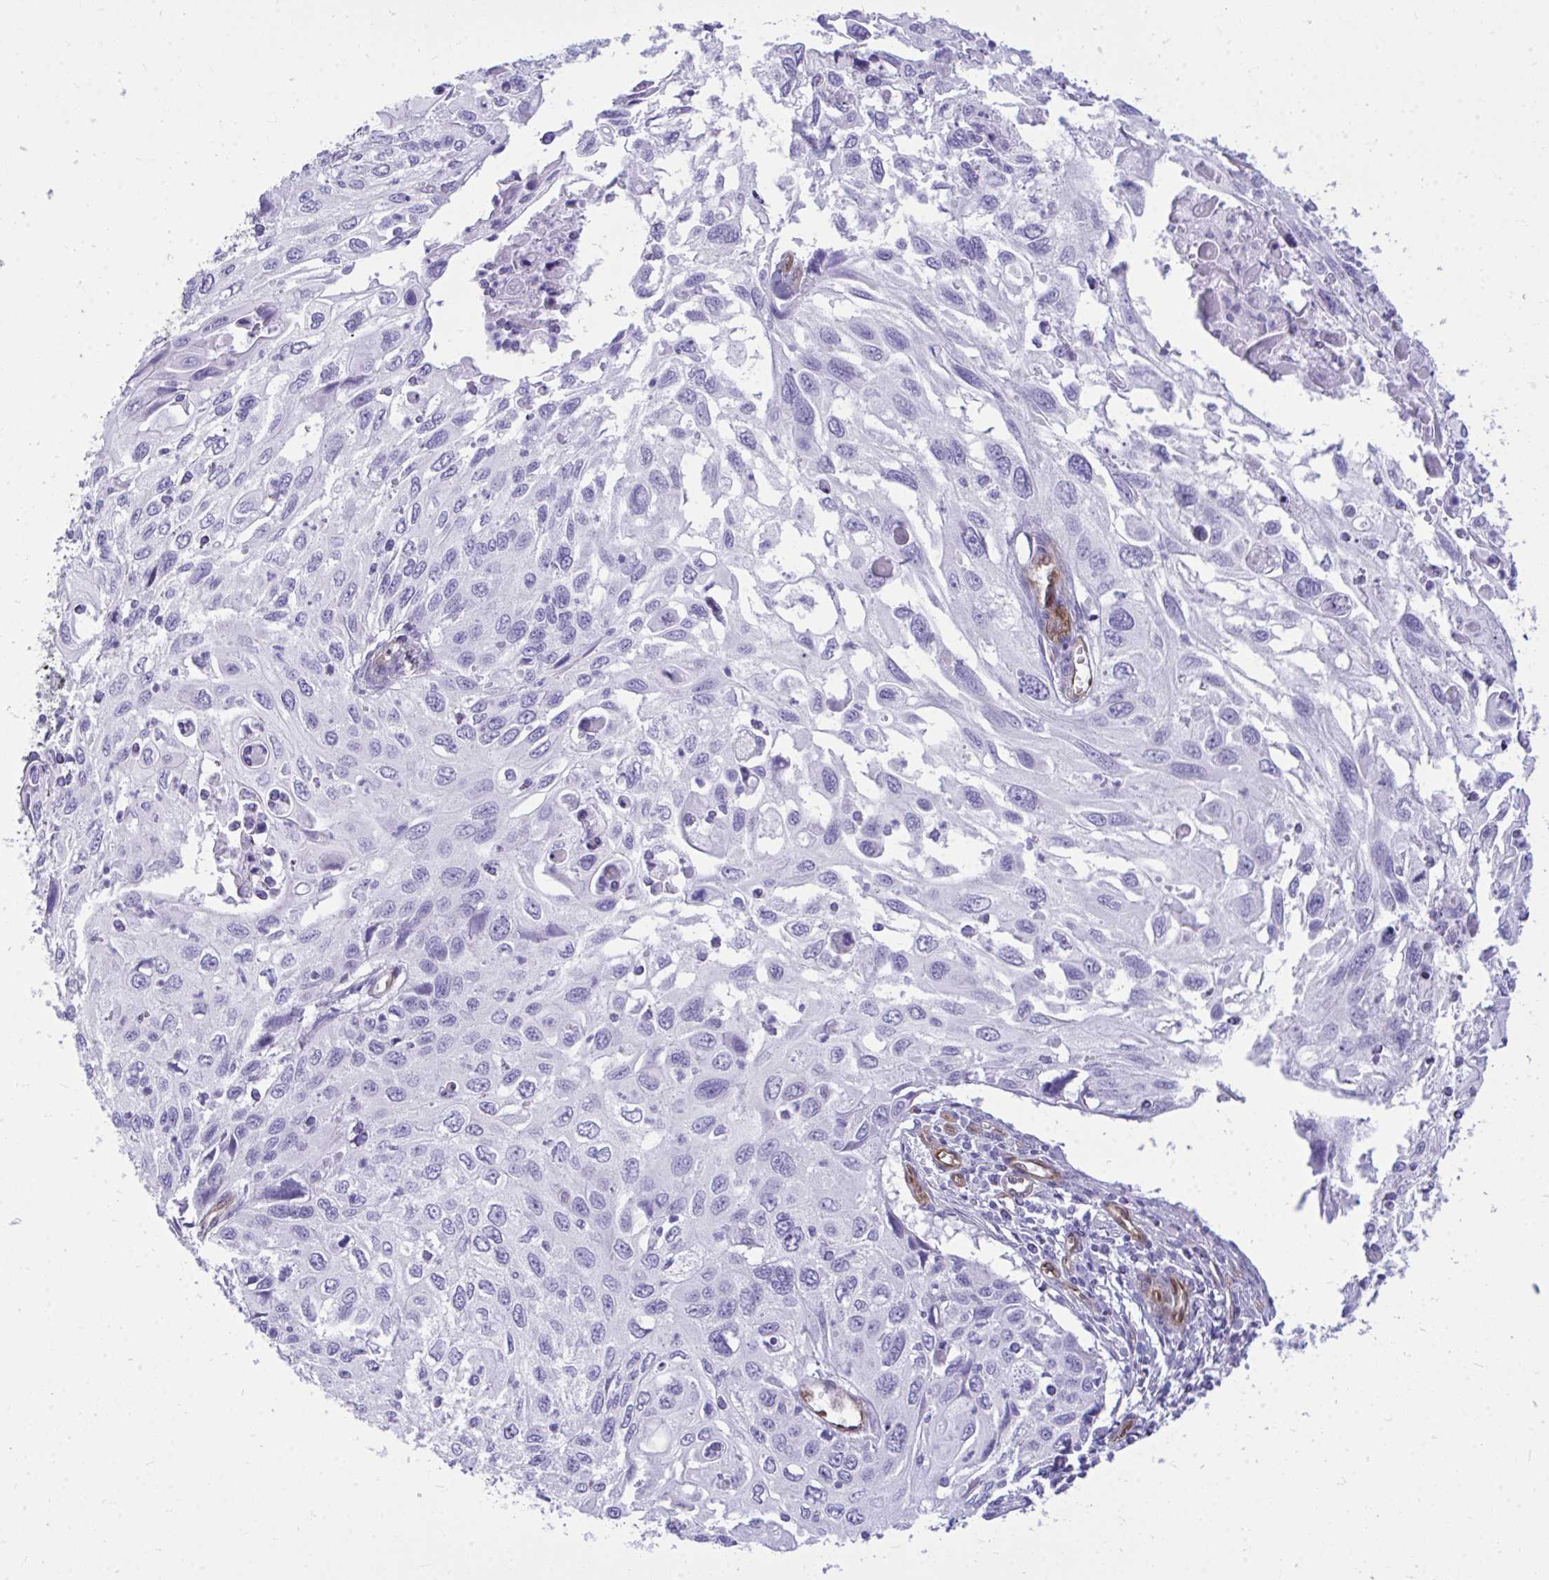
{"staining": {"intensity": "negative", "quantity": "none", "location": "none"}, "tissue": "cervical cancer", "cell_type": "Tumor cells", "image_type": "cancer", "snomed": [{"axis": "morphology", "description": "Squamous cell carcinoma, NOS"}, {"axis": "topography", "description": "Cervix"}], "caption": "Squamous cell carcinoma (cervical) stained for a protein using immunohistochemistry demonstrates no expression tumor cells.", "gene": "LIMS2", "patient": {"sex": "female", "age": 70}}